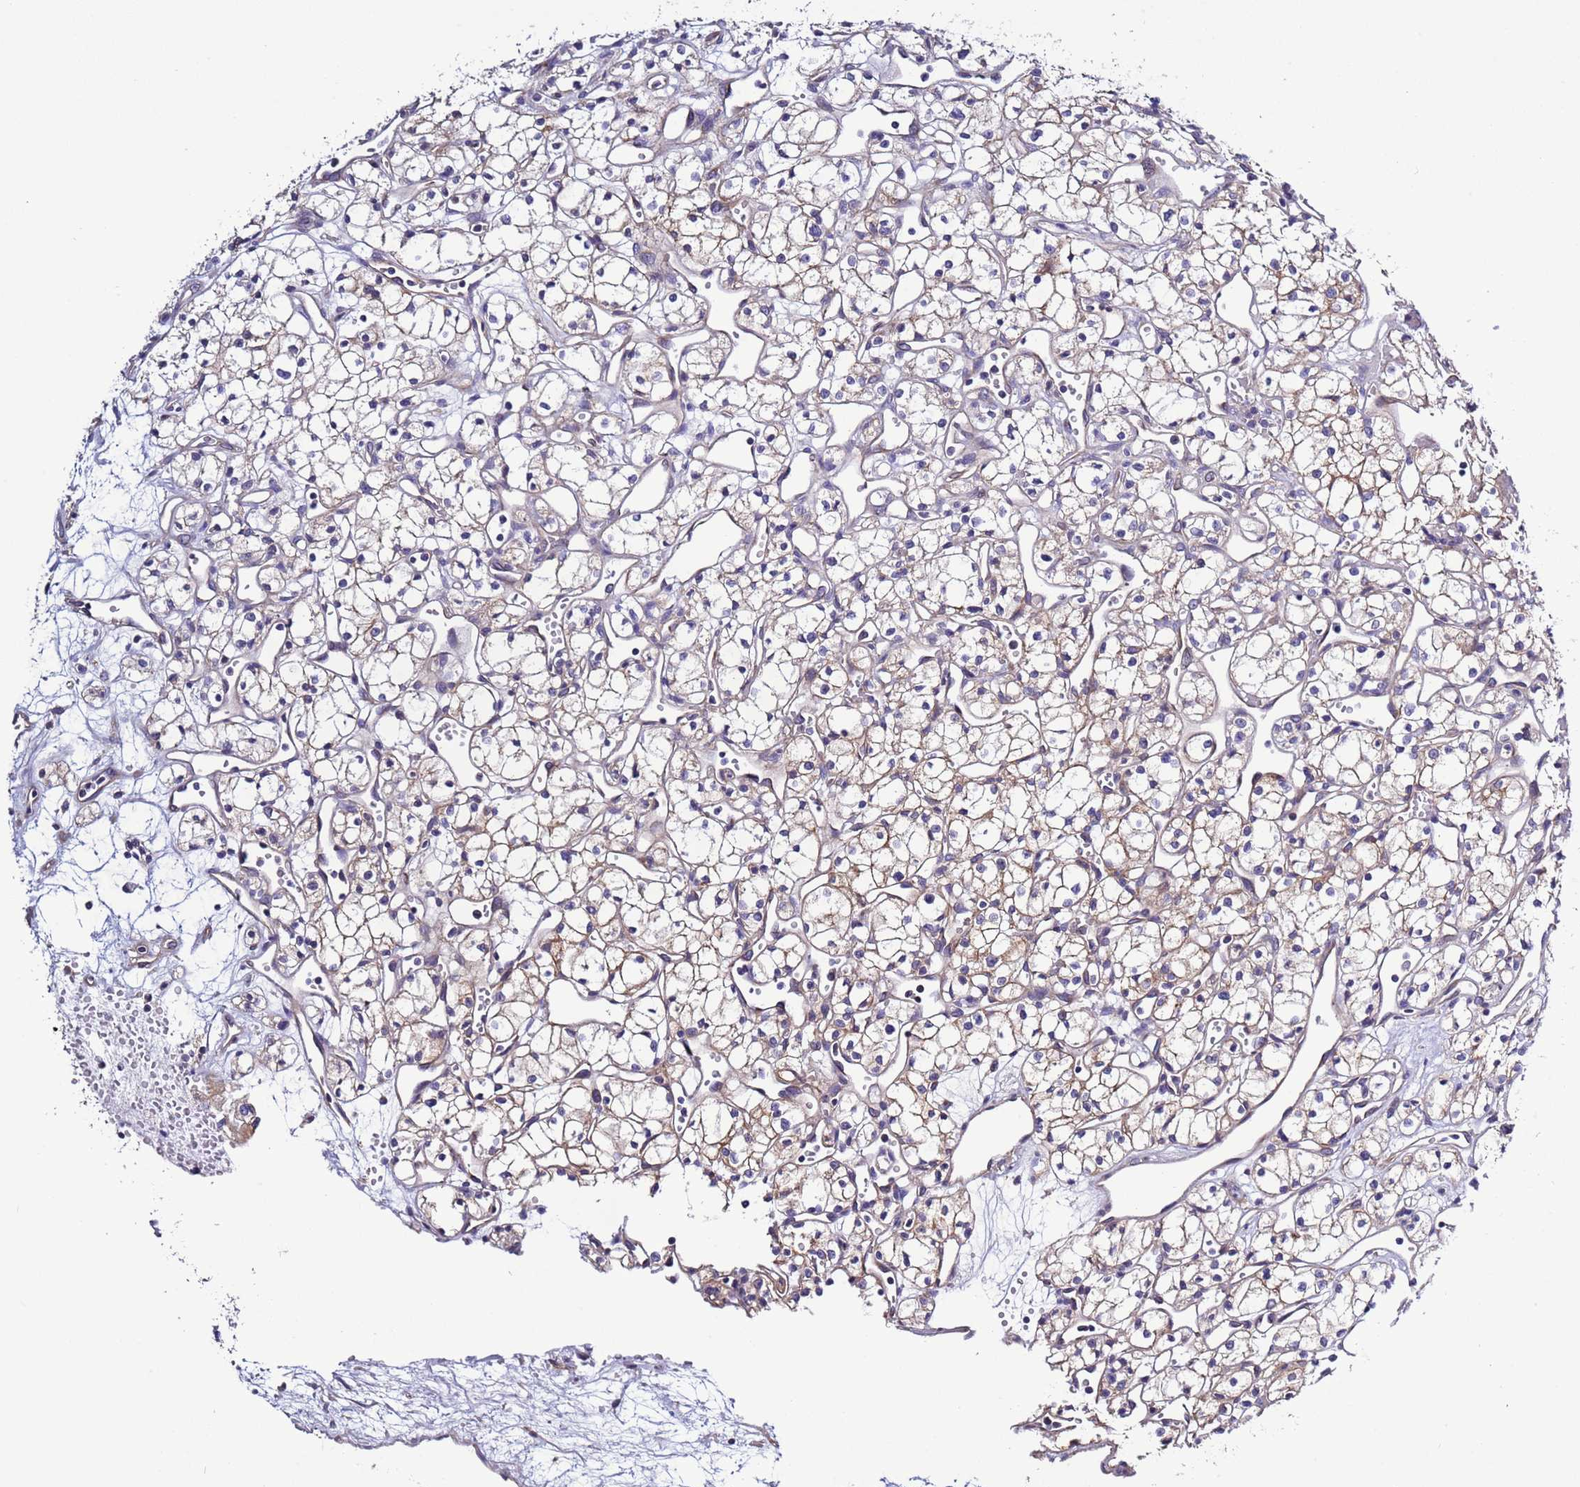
{"staining": {"intensity": "weak", "quantity": "<25%", "location": "cytoplasmic/membranous"}, "tissue": "renal cancer", "cell_type": "Tumor cells", "image_type": "cancer", "snomed": [{"axis": "morphology", "description": "Adenocarcinoma, NOS"}, {"axis": "topography", "description": "Kidney"}], "caption": "A photomicrograph of renal cancer stained for a protein exhibits no brown staining in tumor cells. (Immunohistochemistry (ihc), brightfield microscopy, high magnification).", "gene": "SPCS1", "patient": {"sex": "male", "age": 59}}